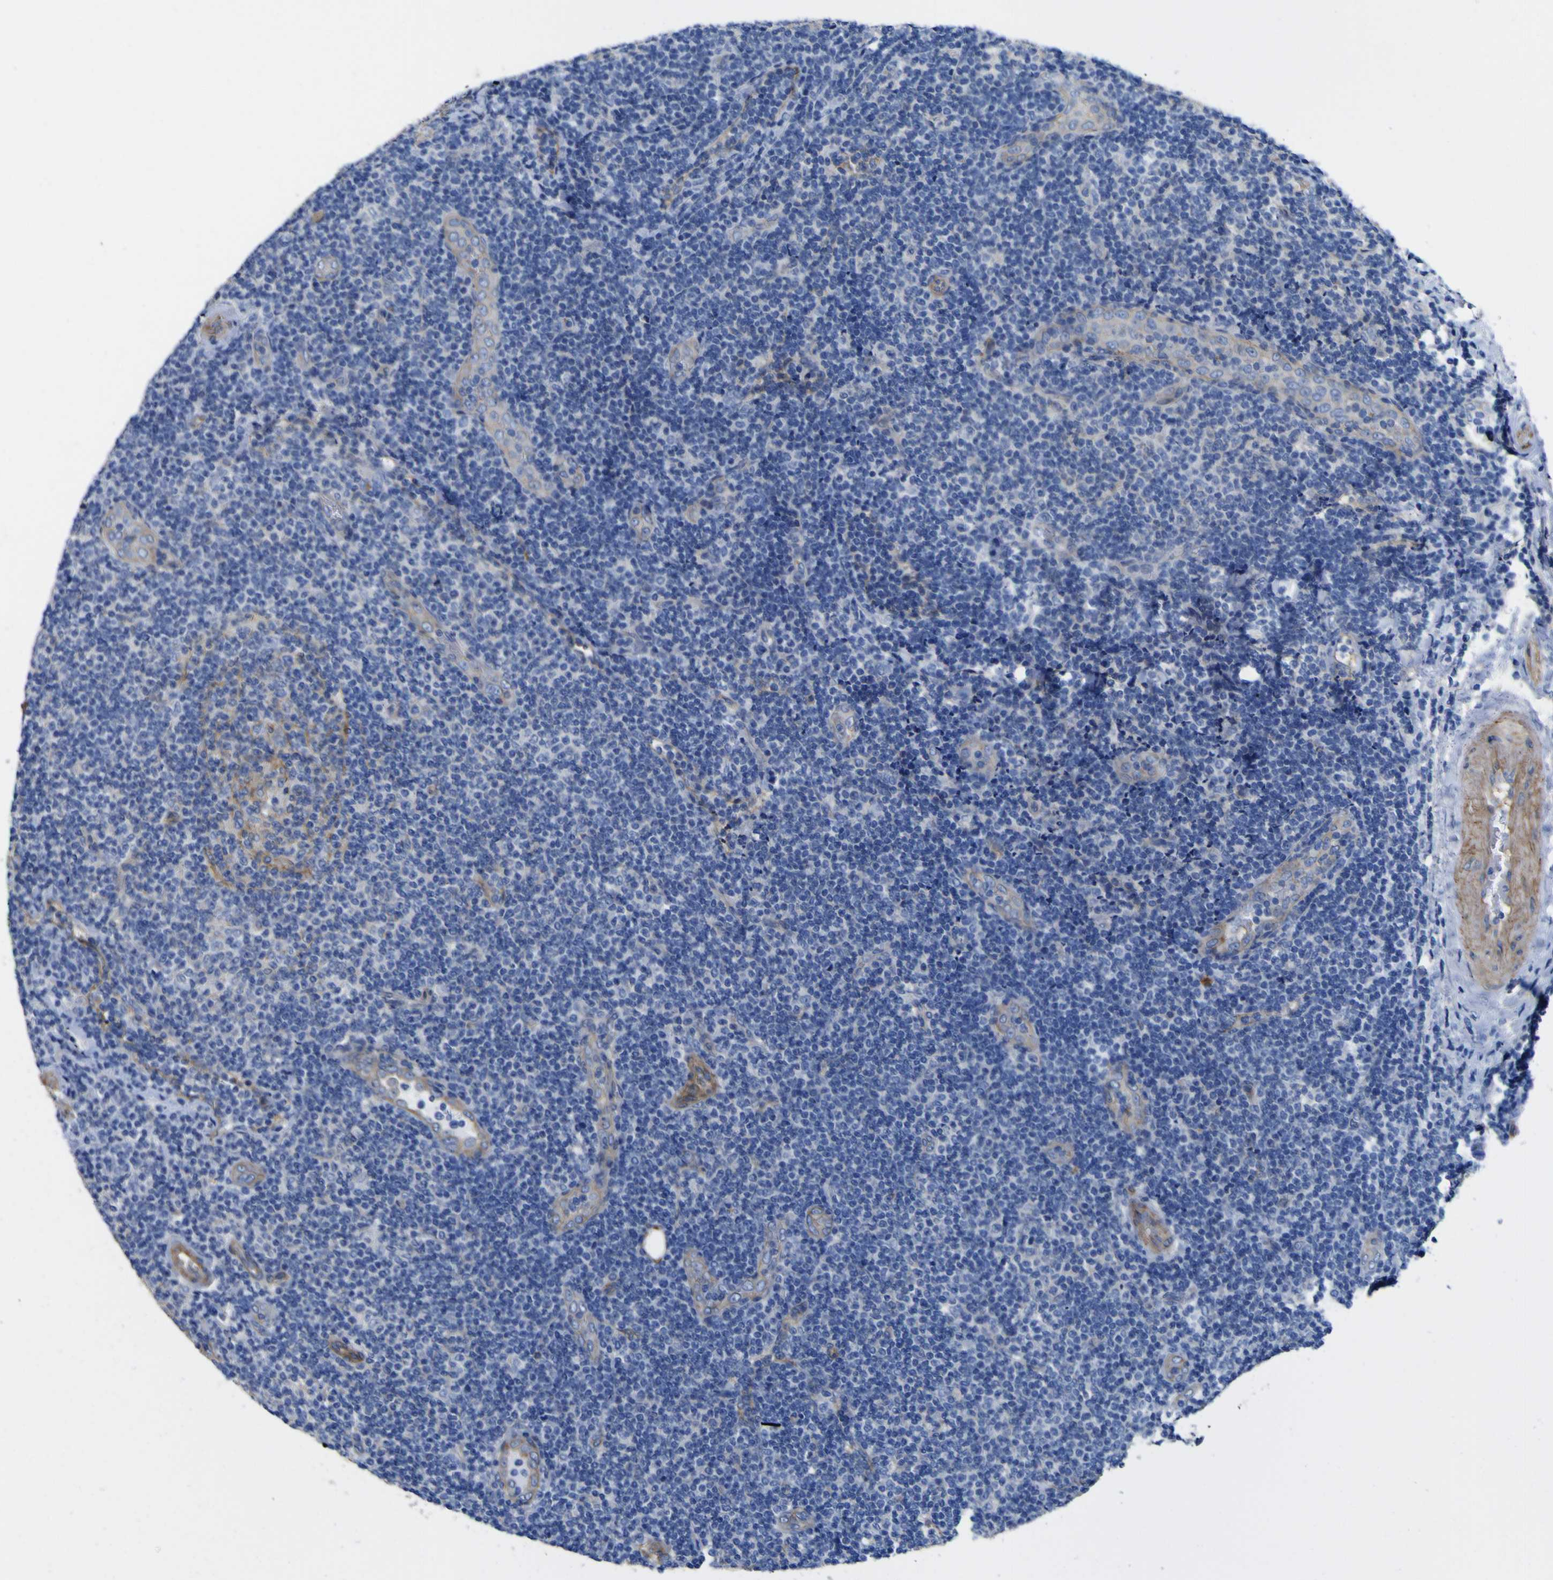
{"staining": {"intensity": "negative", "quantity": "none", "location": "none"}, "tissue": "lymphoma", "cell_type": "Tumor cells", "image_type": "cancer", "snomed": [{"axis": "morphology", "description": "Malignant lymphoma, non-Hodgkin's type, Low grade"}, {"axis": "topography", "description": "Lymph node"}], "caption": "Immunohistochemistry image of neoplastic tissue: low-grade malignant lymphoma, non-Hodgkin's type stained with DAB (3,3'-diaminobenzidine) exhibits no significant protein expression in tumor cells.", "gene": "CD151", "patient": {"sex": "male", "age": 83}}